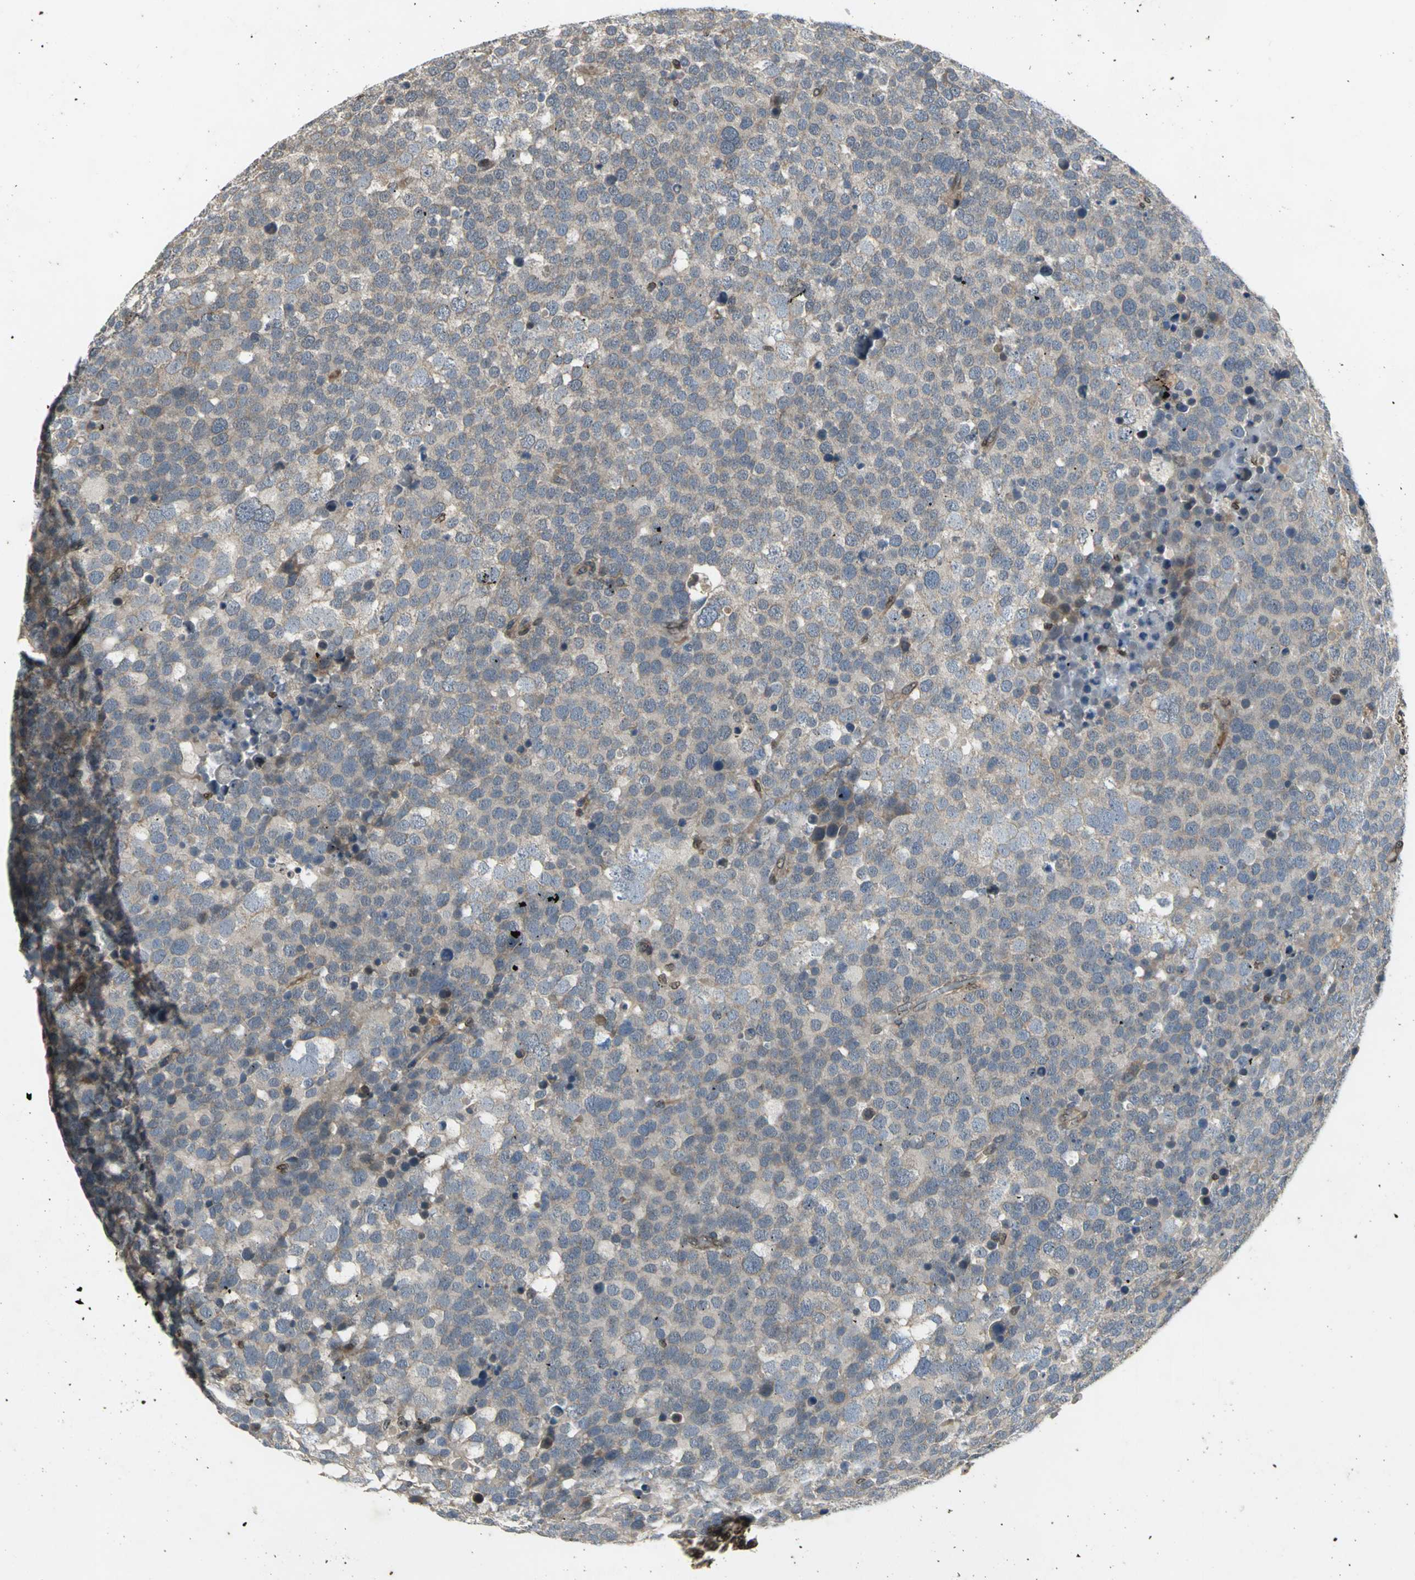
{"staining": {"intensity": "weak", "quantity": ">75%", "location": "cytoplasmic/membranous"}, "tissue": "testis cancer", "cell_type": "Tumor cells", "image_type": "cancer", "snomed": [{"axis": "morphology", "description": "Seminoma, NOS"}, {"axis": "topography", "description": "Testis"}], "caption": "Weak cytoplasmic/membranous positivity is seen in approximately >75% of tumor cells in seminoma (testis).", "gene": "AHR", "patient": {"sex": "male", "age": 71}}